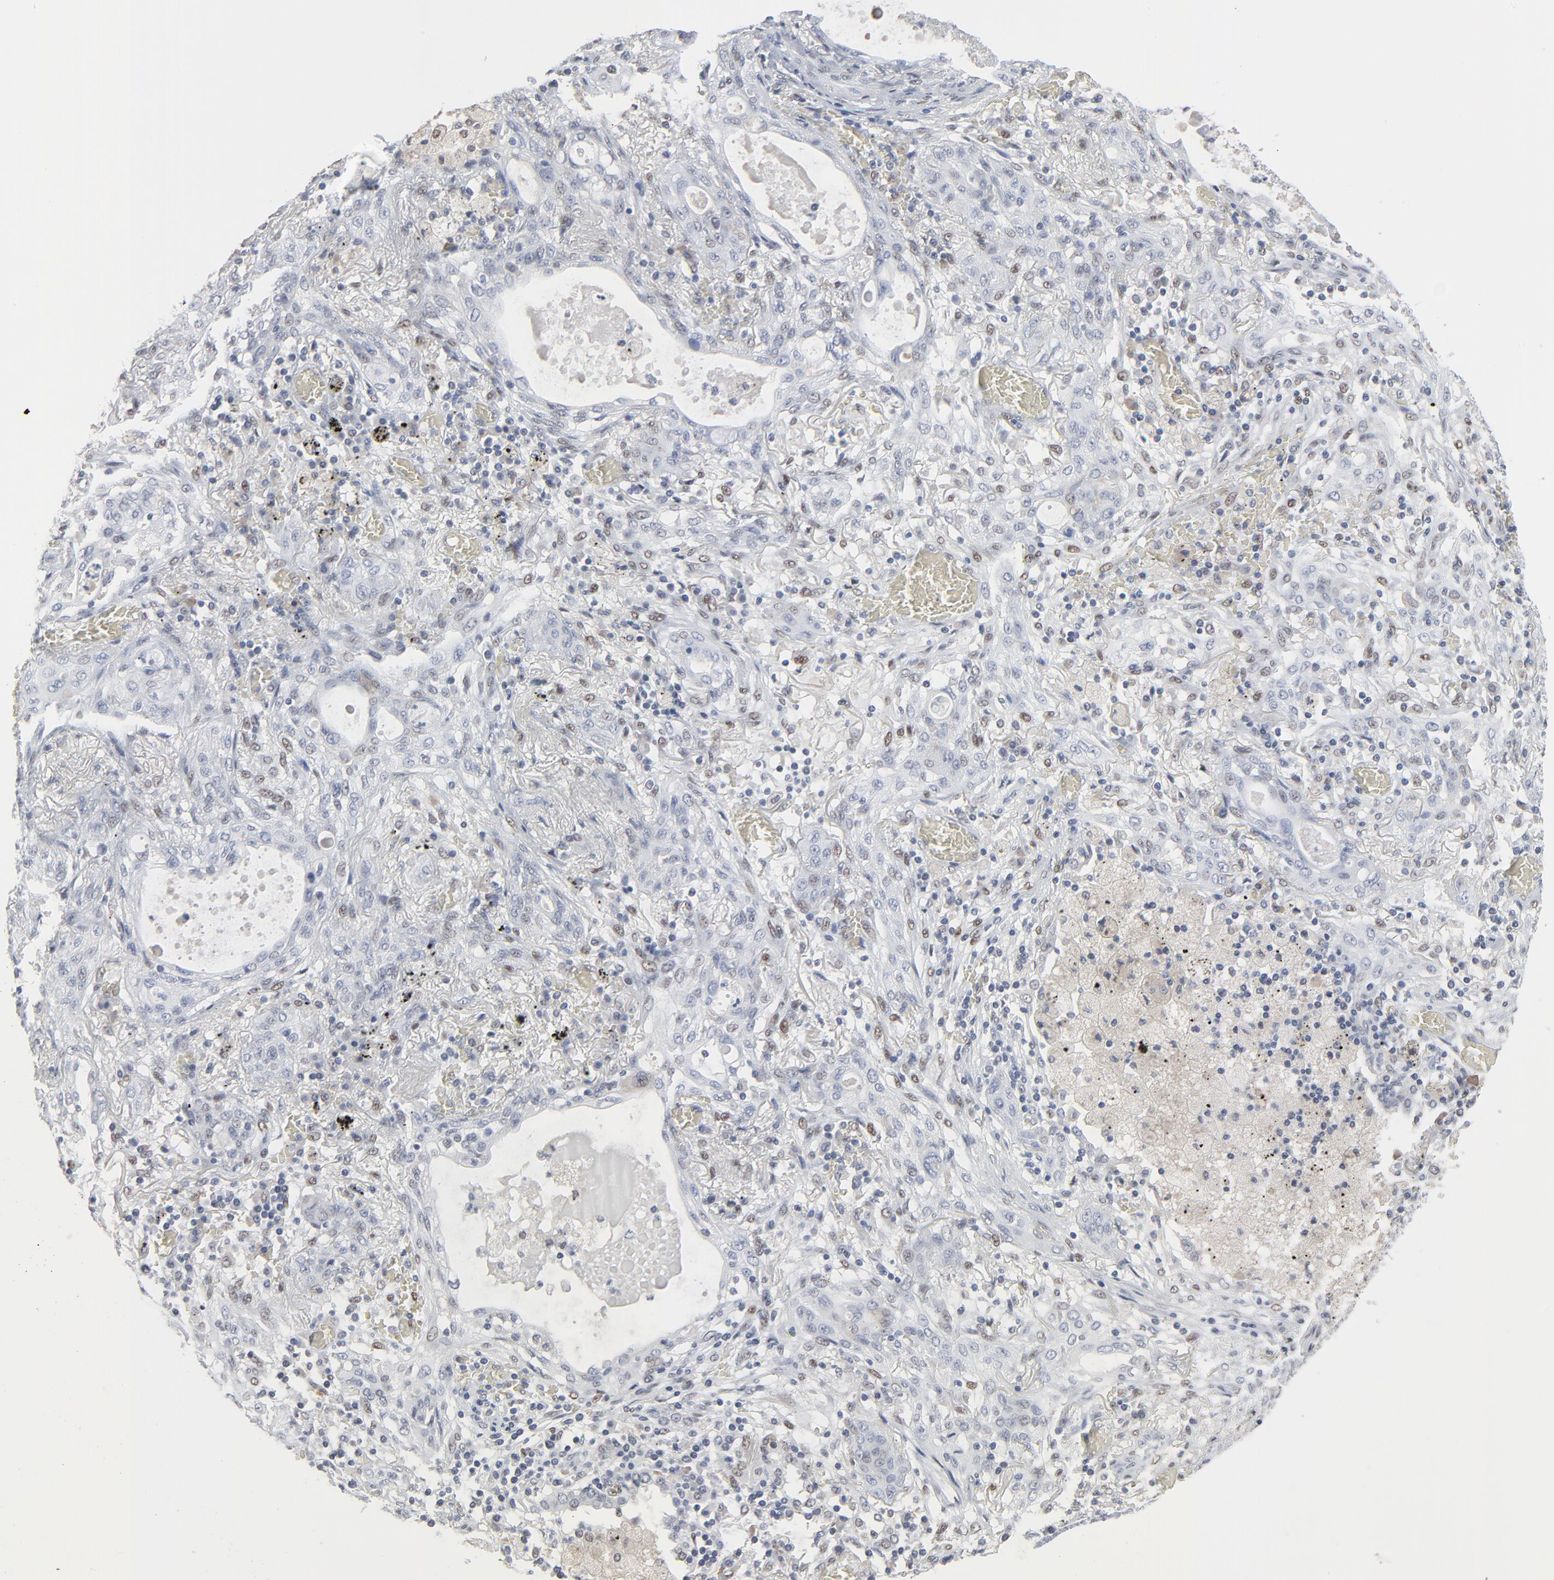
{"staining": {"intensity": "weak", "quantity": "<25%", "location": "nuclear"}, "tissue": "lung cancer", "cell_type": "Tumor cells", "image_type": "cancer", "snomed": [{"axis": "morphology", "description": "Squamous cell carcinoma, NOS"}, {"axis": "topography", "description": "Lung"}], "caption": "Immunohistochemistry (IHC) histopathology image of neoplastic tissue: lung cancer stained with DAB reveals no significant protein staining in tumor cells.", "gene": "ATF7", "patient": {"sex": "female", "age": 47}}